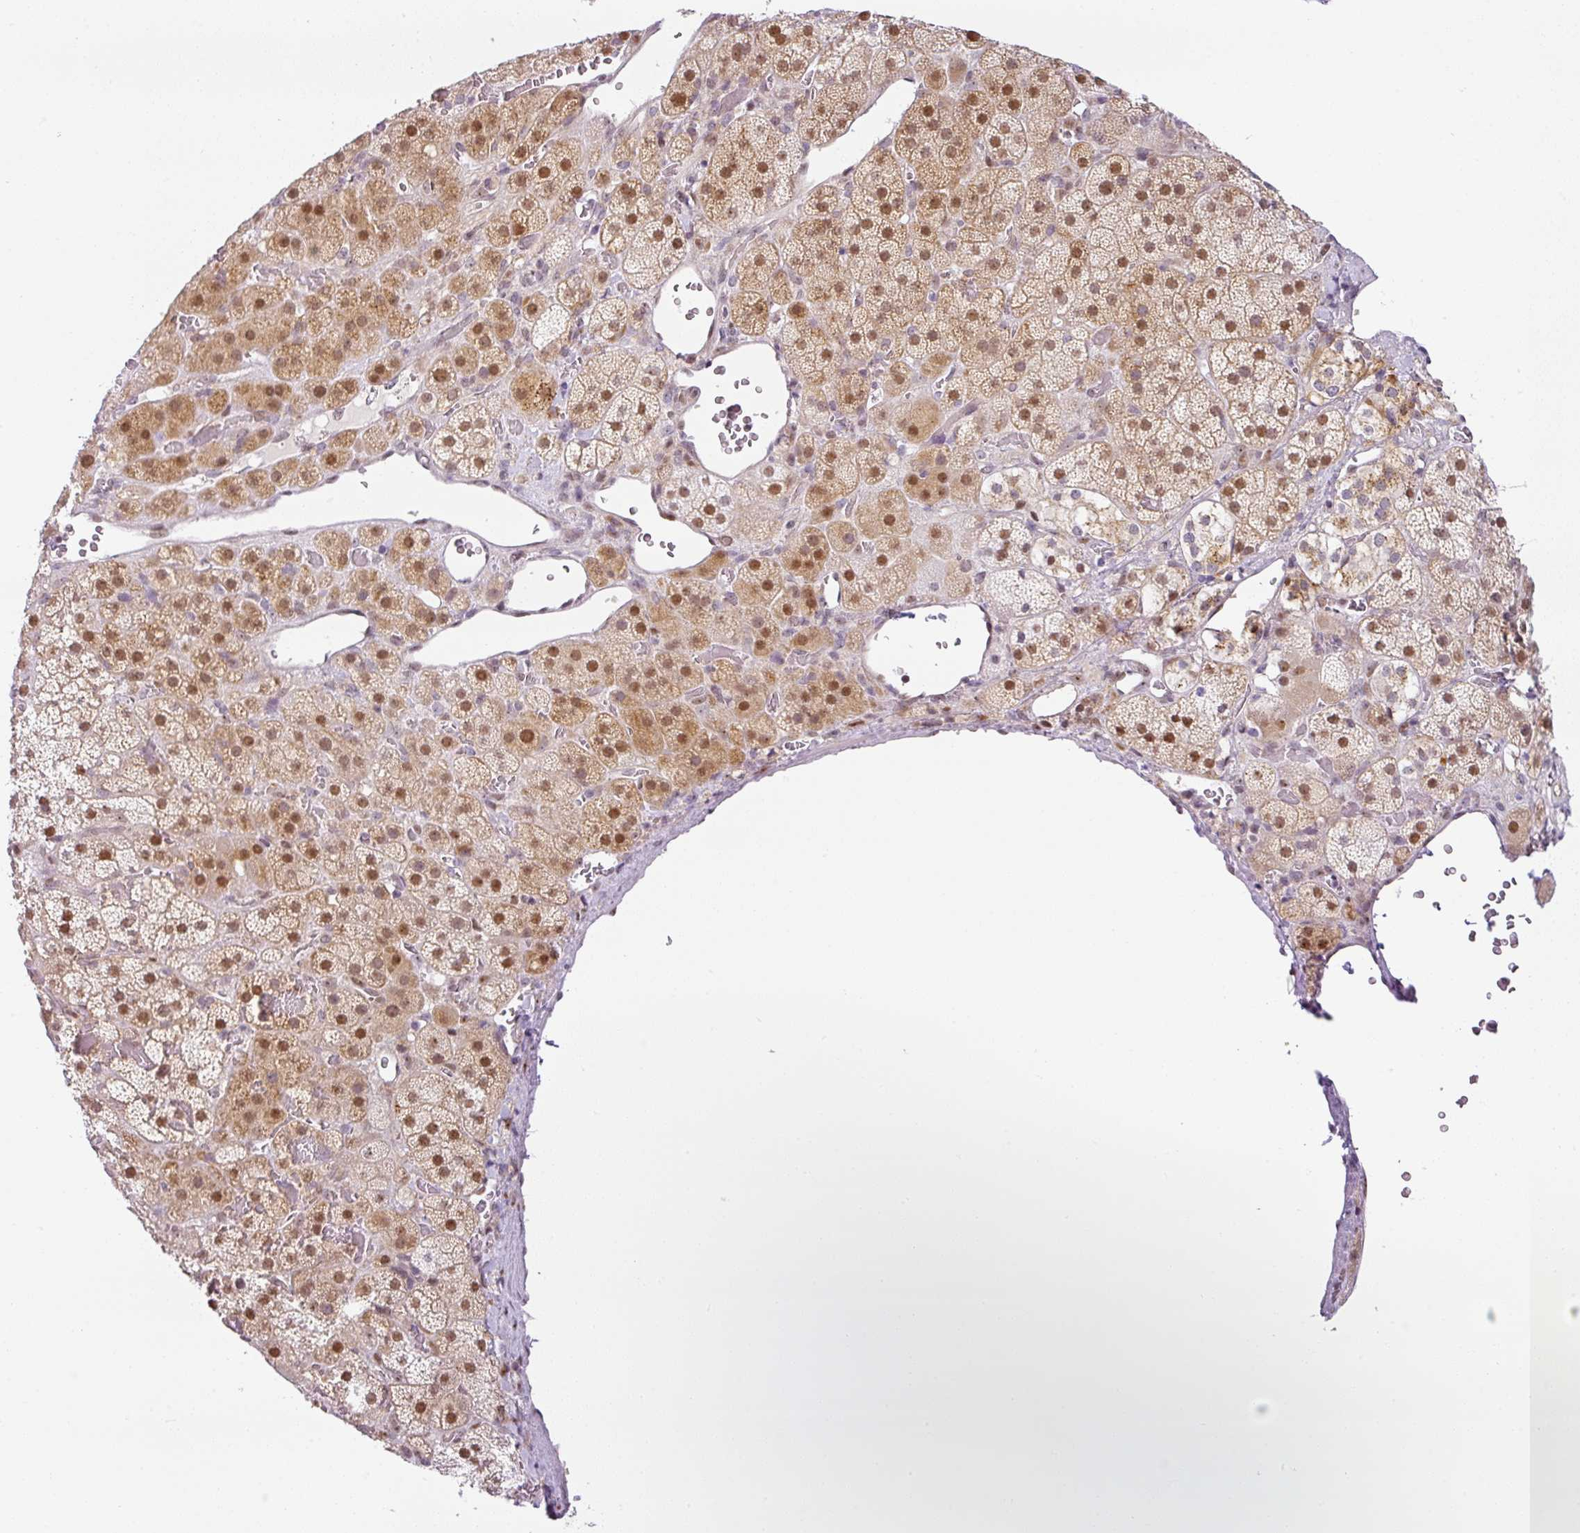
{"staining": {"intensity": "moderate", "quantity": ">75%", "location": "cytoplasmic/membranous,nuclear"}, "tissue": "adrenal gland", "cell_type": "Glandular cells", "image_type": "normal", "snomed": [{"axis": "morphology", "description": "Normal tissue, NOS"}, {"axis": "topography", "description": "Adrenal gland"}], "caption": "DAB immunohistochemical staining of benign adrenal gland demonstrates moderate cytoplasmic/membranous,nuclear protein expression in approximately >75% of glandular cells.", "gene": "NDUFB2", "patient": {"sex": "male", "age": 57}}